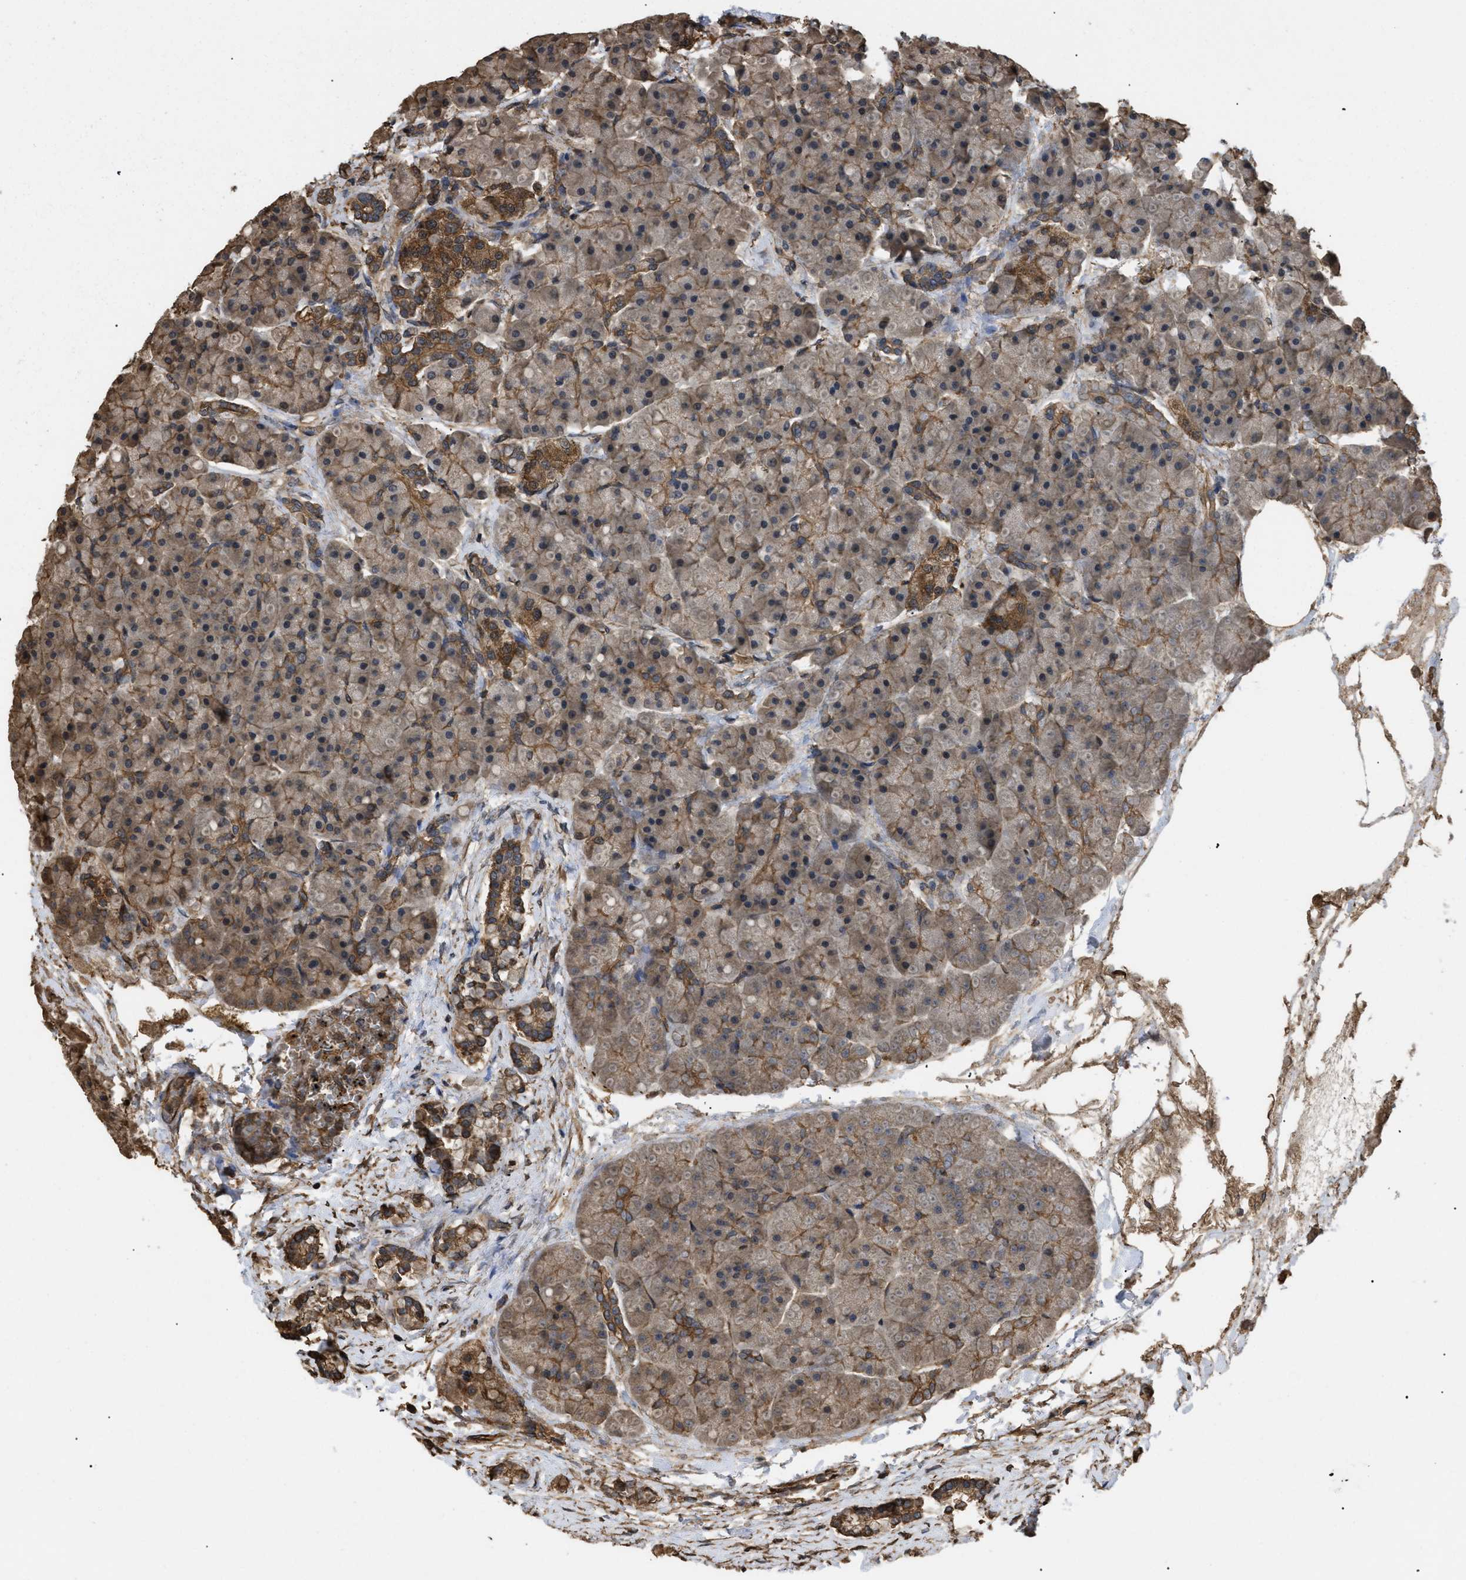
{"staining": {"intensity": "moderate", "quantity": ">75%", "location": "cytoplasmic/membranous"}, "tissue": "pancreas", "cell_type": "Exocrine glandular cells", "image_type": "normal", "snomed": [{"axis": "morphology", "description": "Normal tissue, NOS"}, {"axis": "topography", "description": "Pancreas"}], "caption": "Immunohistochemical staining of normal human pancreas shows moderate cytoplasmic/membranous protein staining in approximately >75% of exocrine glandular cells.", "gene": "CALM1", "patient": {"sex": "female", "age": 70}}